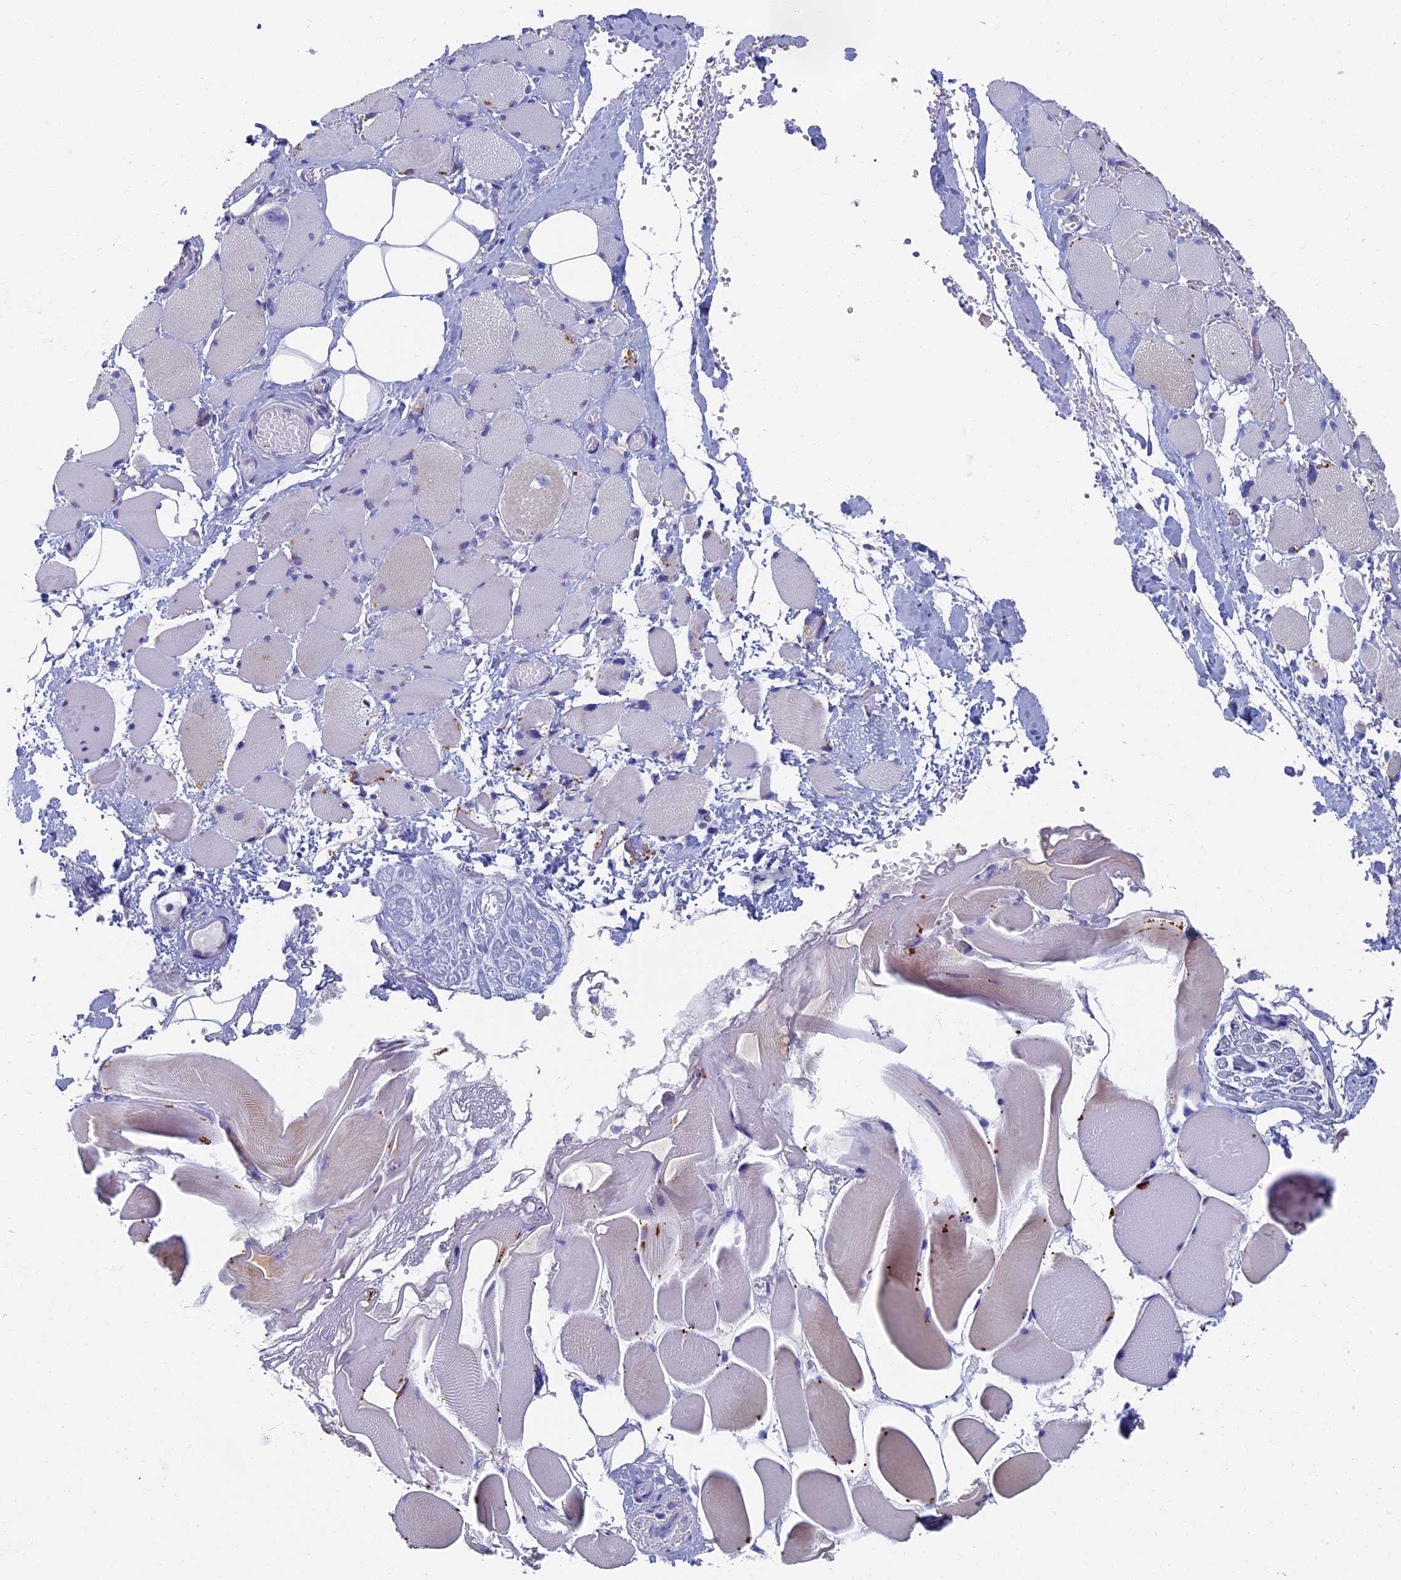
{"staining": {"intensity": "negative", "quantity": "none", "location": "none"}, "tissue": "skeletal muscle", "cell_type": "Myocytes", "image_type": "normal", "snomed": [{"axis": "morphology", "description": "Normal tissue, NOS"}, {"axis": "morphology", "description": "Basal cell carcinoma"}, {"axis": "topography", "description": "Skeletal muscle"}], "caption": "Immunohistochemical staining of normal human skeletal muscle shows no significant staining in myocytes. (DAB (3,3'-diaminobenzidine) immunohistochemistry, high magnification).", "gene": "OAT", "patient": {"sex": "female", "age": 64}}